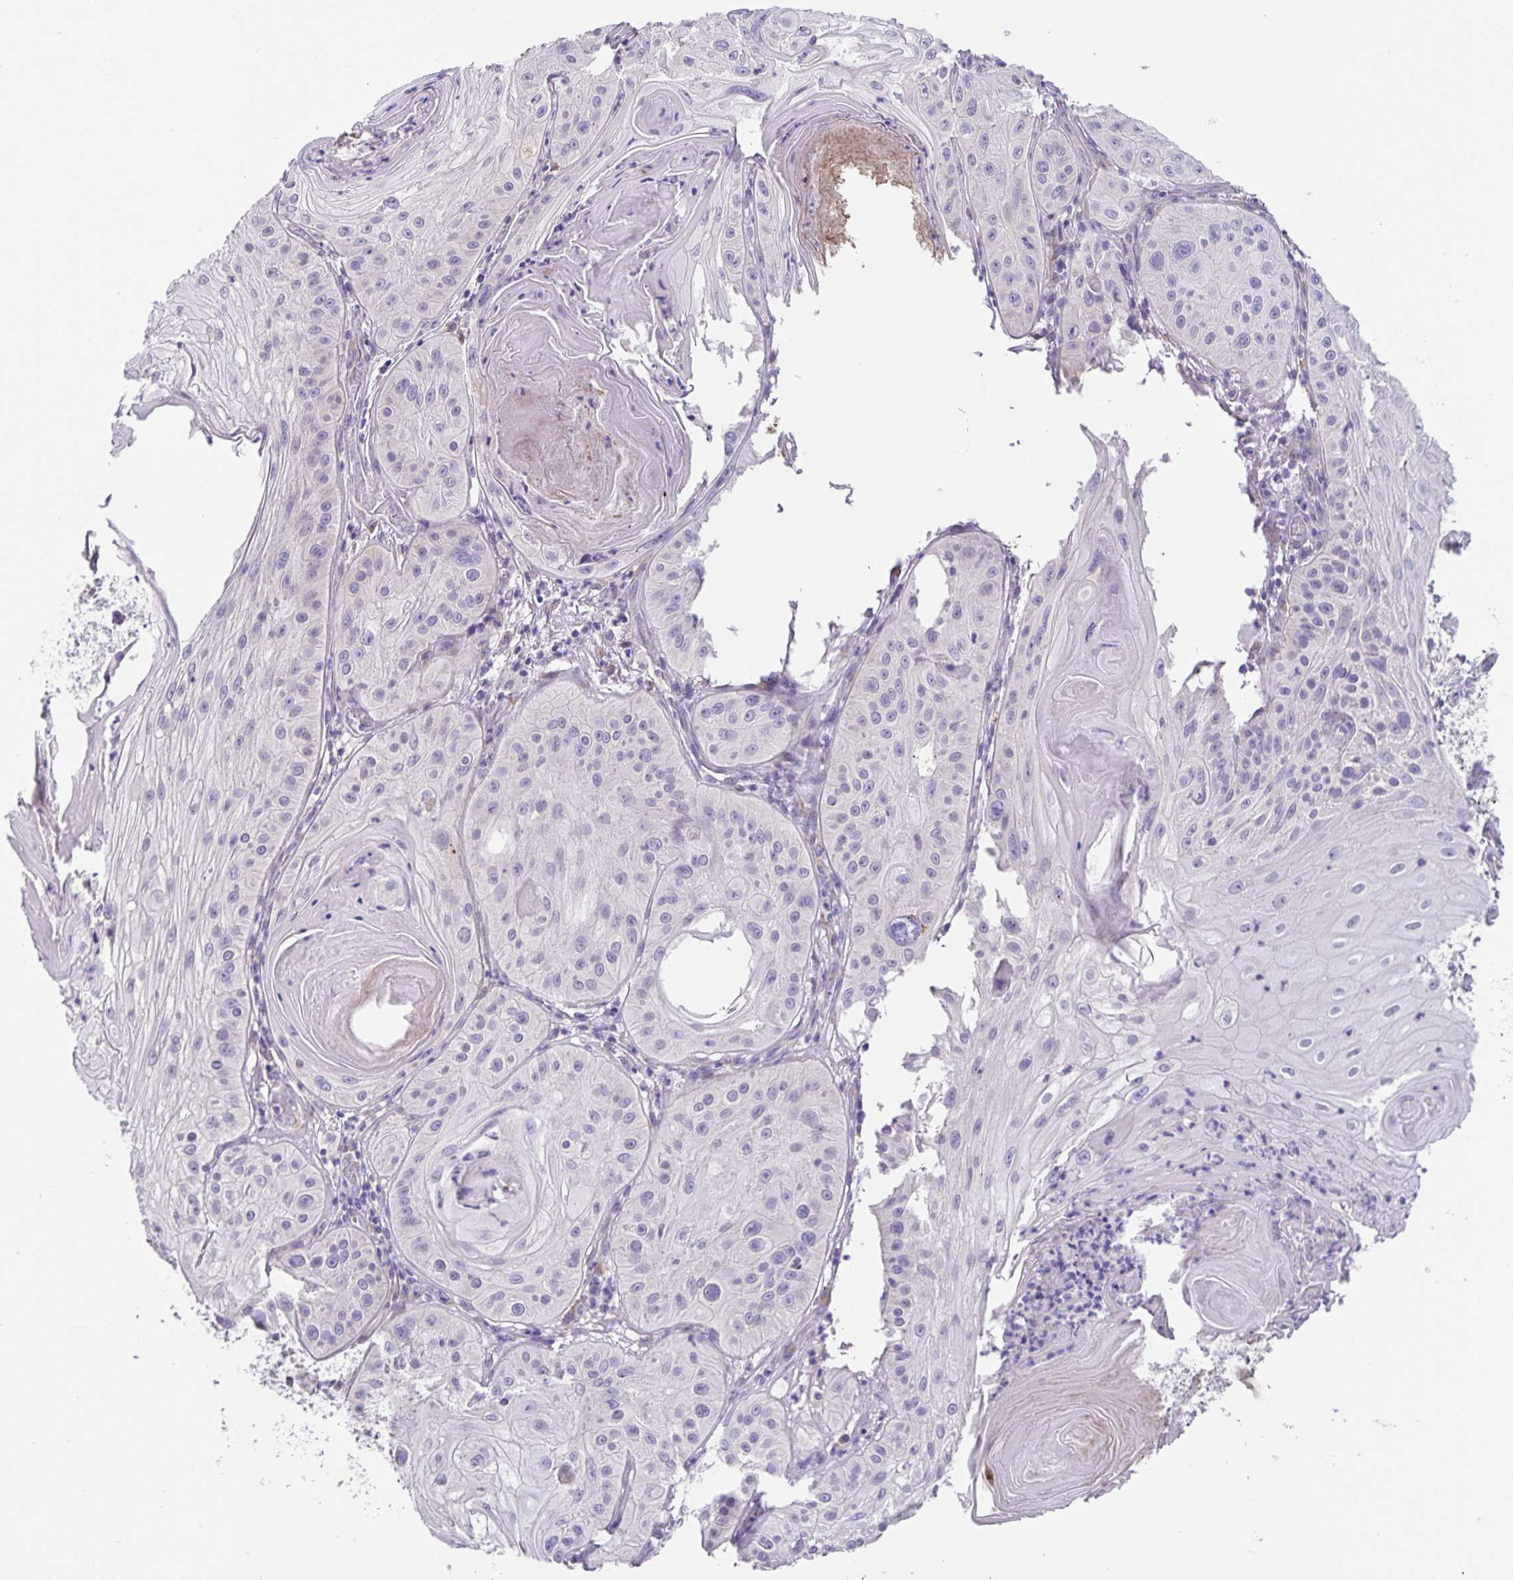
{"staining": {"intensity": "negative", "quantity": "none", "location": "none"}, "tissue": "skin cancer", "cell_type": "Tumor cells", "image_type": "cancer", "snomed": [{"axis": "morphology", "description": "Squamous cell carcinoma, NOS"}, {"axis": "topography", "description": "Skin"}], "caption": "This is a histopathology image of immunohistochemistry staining of skin cancer (squamous cell carcinoma), which shows no positivity in tumor cells.", "gene": "PRR36", "patient": {"sex": "male", "age": 85}}